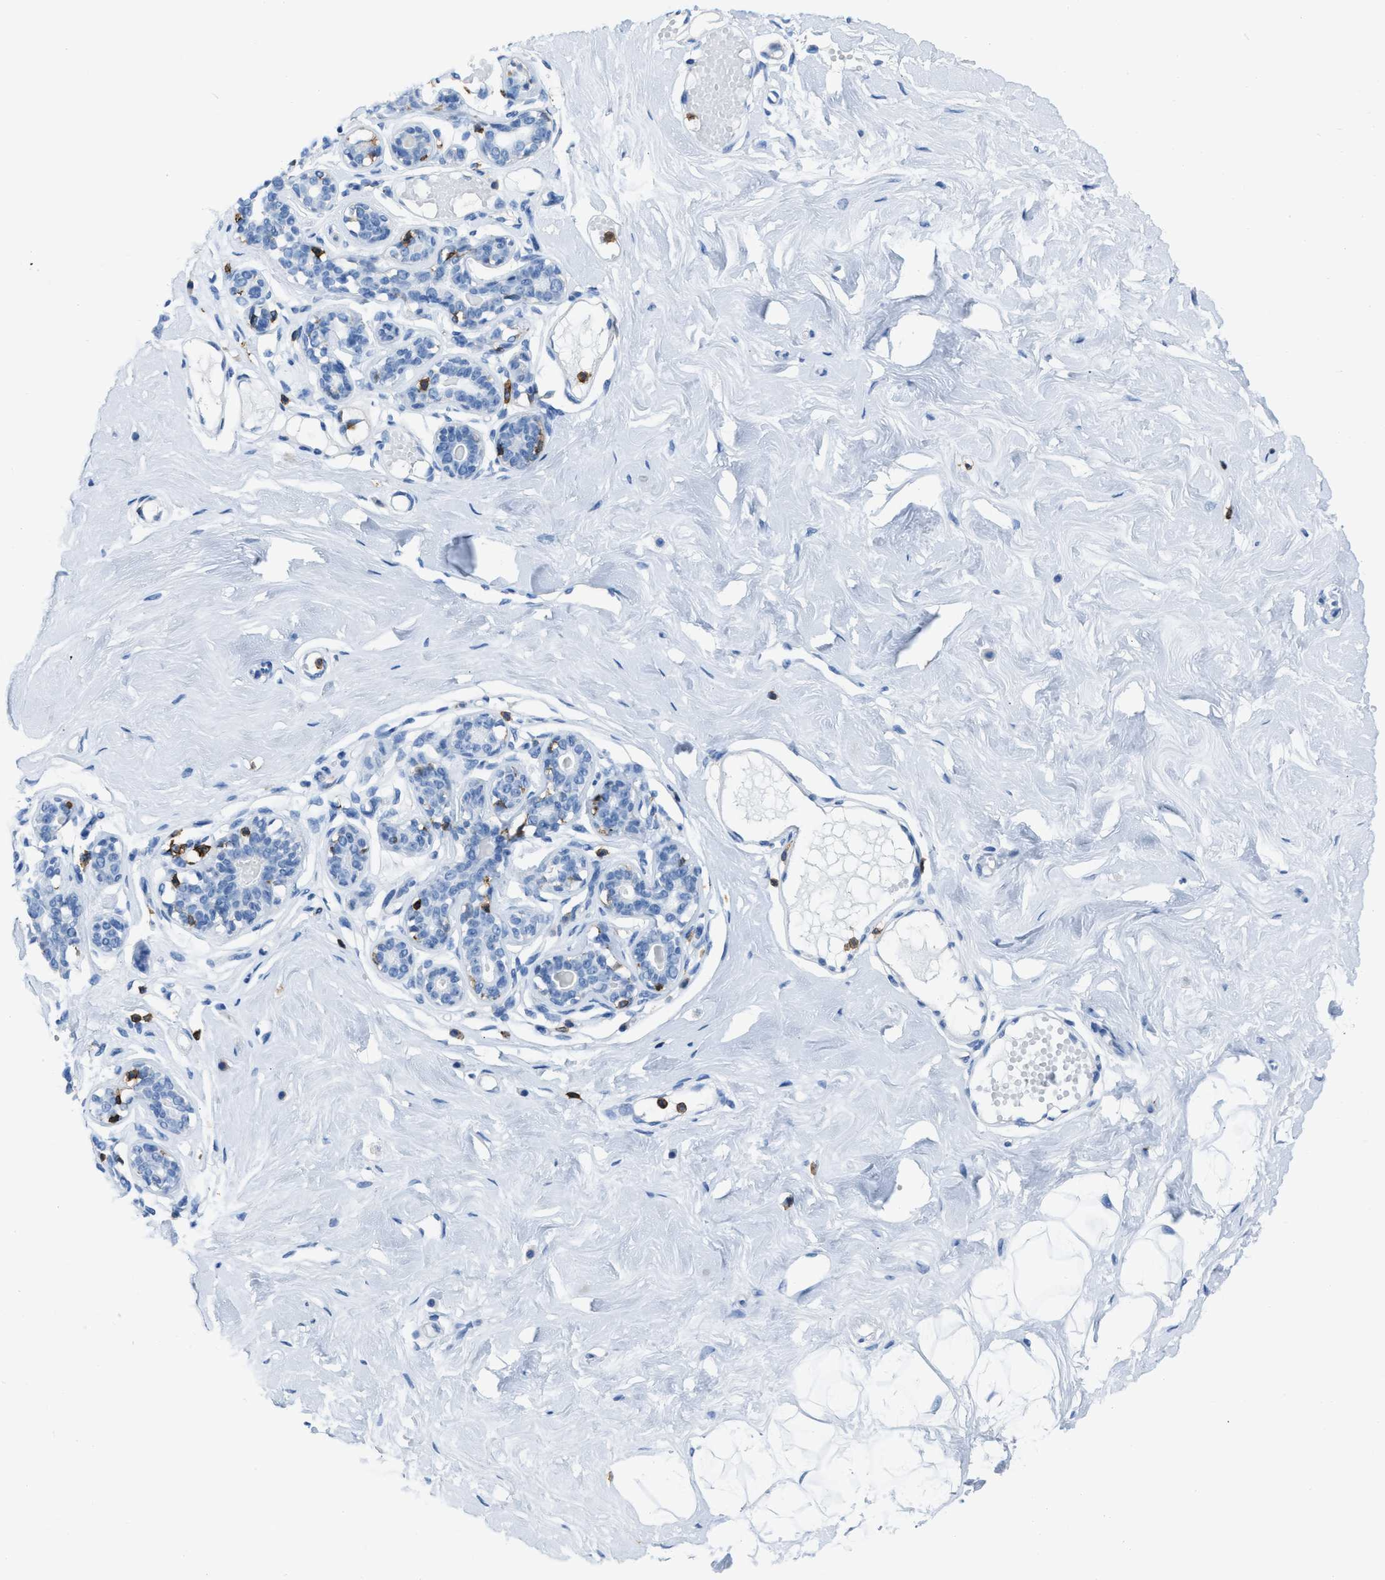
{"staining": {"intensity": "negative", "quantity": "none", "location": "none"}, "tissue": "breast", "cell_type": "Adipocytes", "image_type": "normal", "snomed": [{"axis": "morphology", "description": "Normal tissue, NOS"}, {"axis": "topography", "description": "Breast"}], "caption": "Protein analysis of benign breast displays no significant expression in adipocytes.", "gene": "LSP1", "patient": {"sex": "female", "age": 23}}